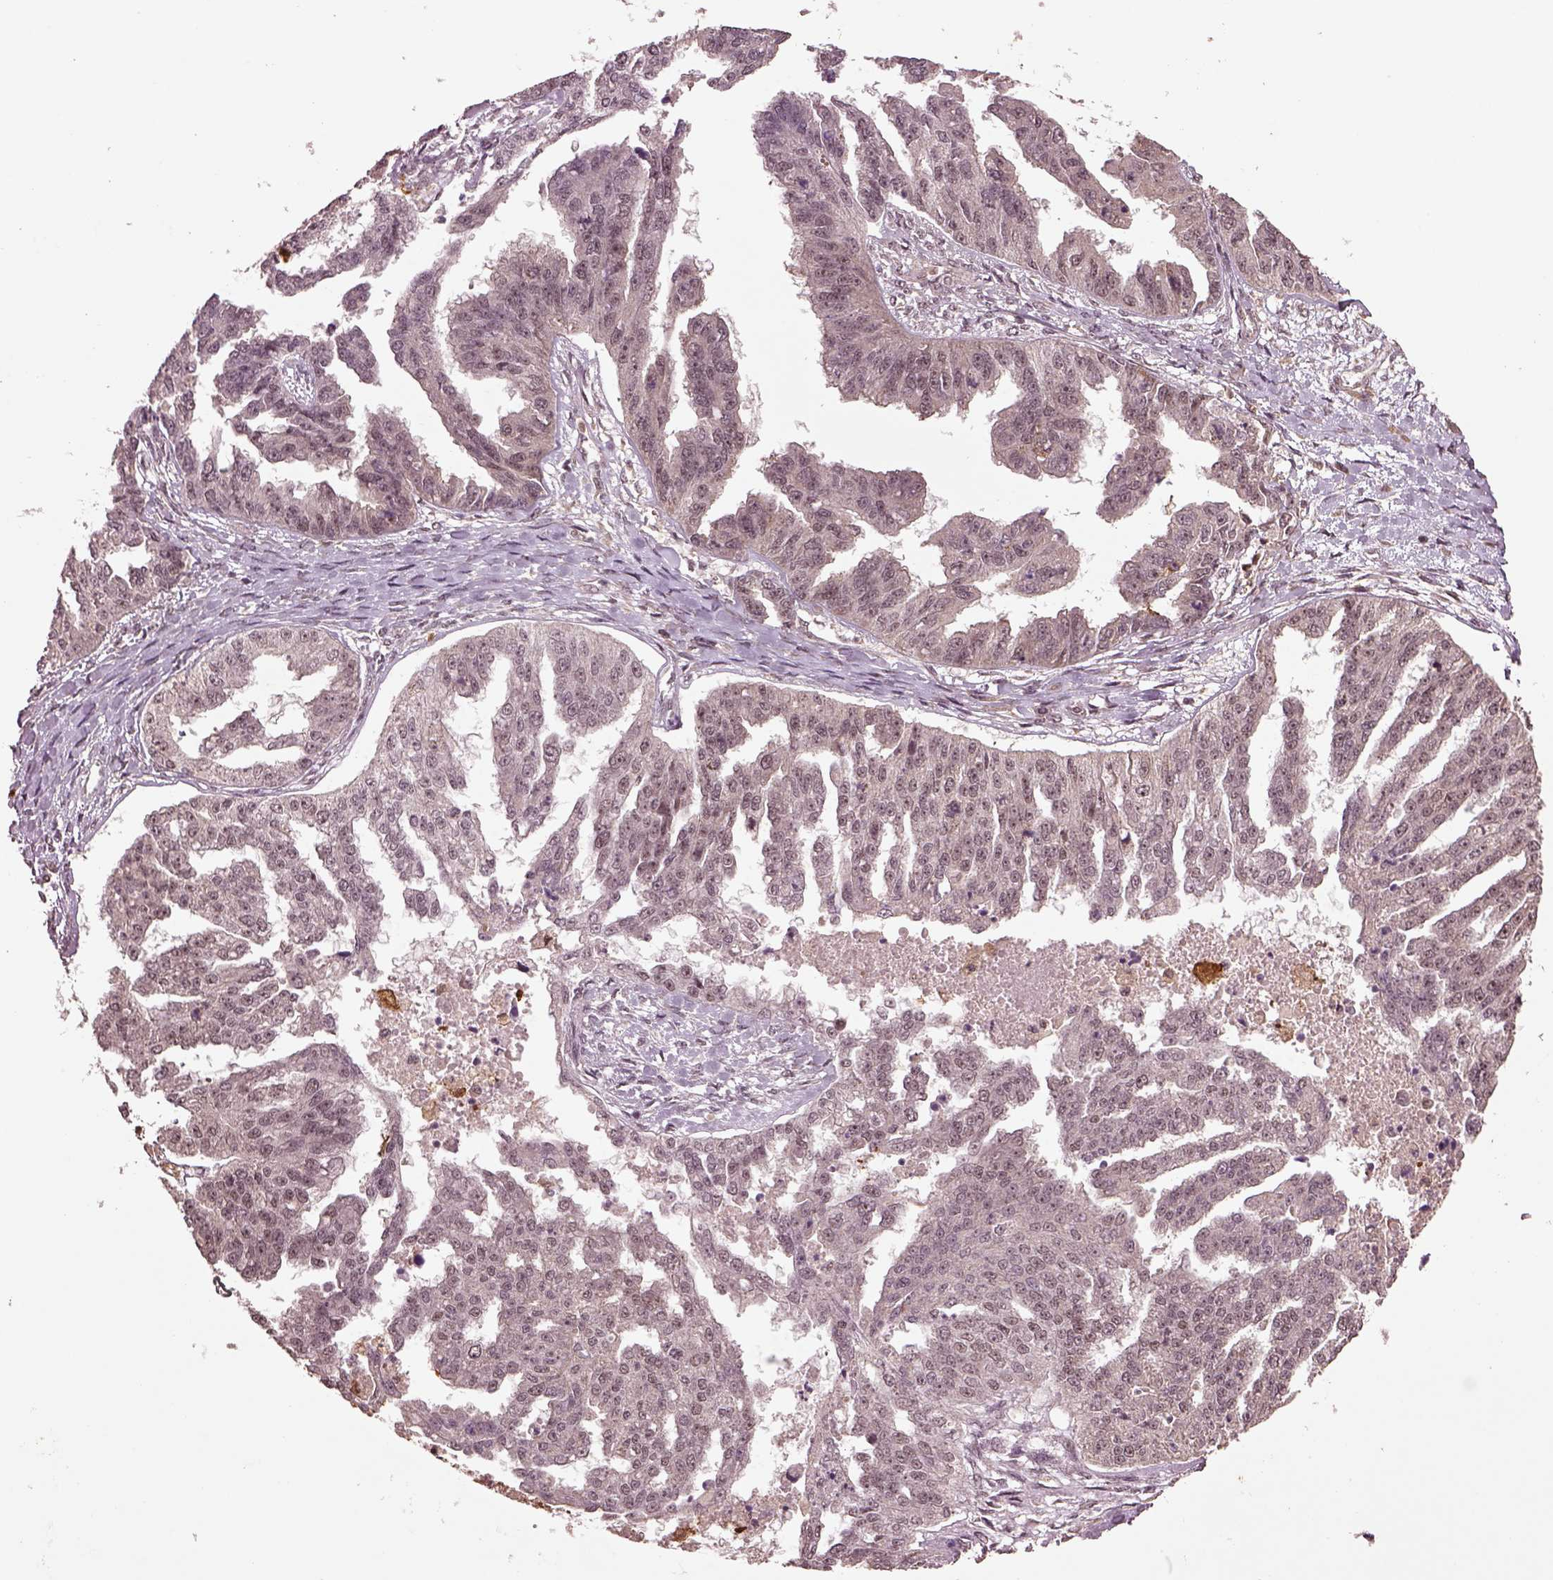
{"staining": {"intensity": "weak", "quantity": "<25%", "location": "nuclear"}, "tissue": "ovarian cancer", "cell_type": "Tumor cells", "image_type": "cancer", "snomed": [{"axis": "morphology", "description": "Cystadenocarcinoma, serous, NOS"}, {"axis": "topography", "description": "Ovary"}], "caption": "This micrograph is of serous cystadenocarcinoma (ovarian) stained with immunohistochemistry (IHC) to label a protein in brown with the nuclei are counter-stained blue. There is no expression in tumor cells.", "gene": "BRD9", "patient": {"sex": "female", "age": 58}}